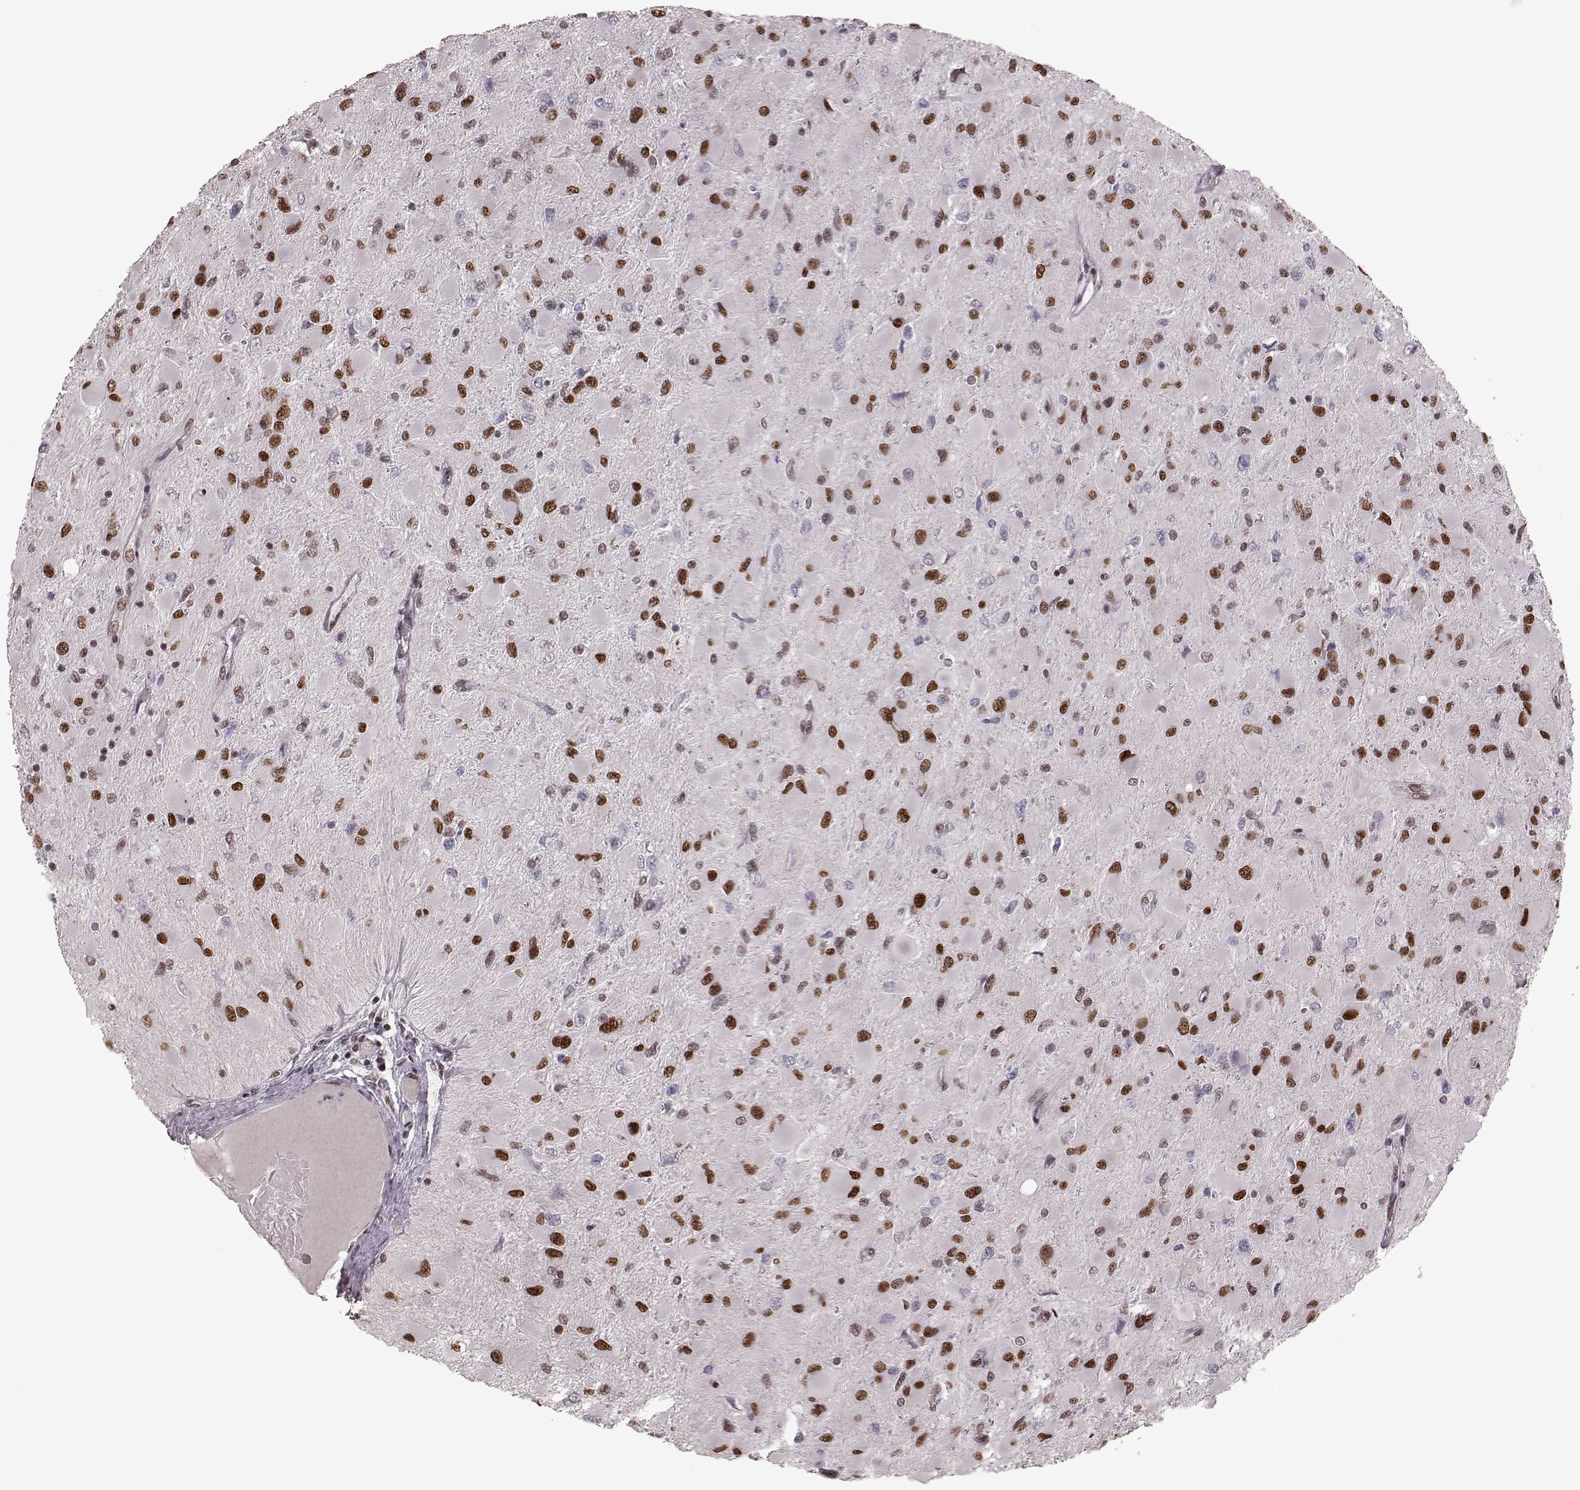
{"staining": {"intensity": "strong", "quantity": "25%-75%", "location": "nuclear"}, "tissue": "glioma", "cell_type": "Tumor cells", "image_type": "cancer", "snomed": [{"axis": "morphology", "description": "Glioma, malignant, High grade"}, {"axis": "topography", "description": "Cerebral cortex"}], "caption": "An IHC histopathology image of tumor tissue is shown. Protein staining in brown labels strong nuclear positivity in glioma within tumor cells.", "gene": "NR2C1", "patient": {"sex": "female", "age": 36}}